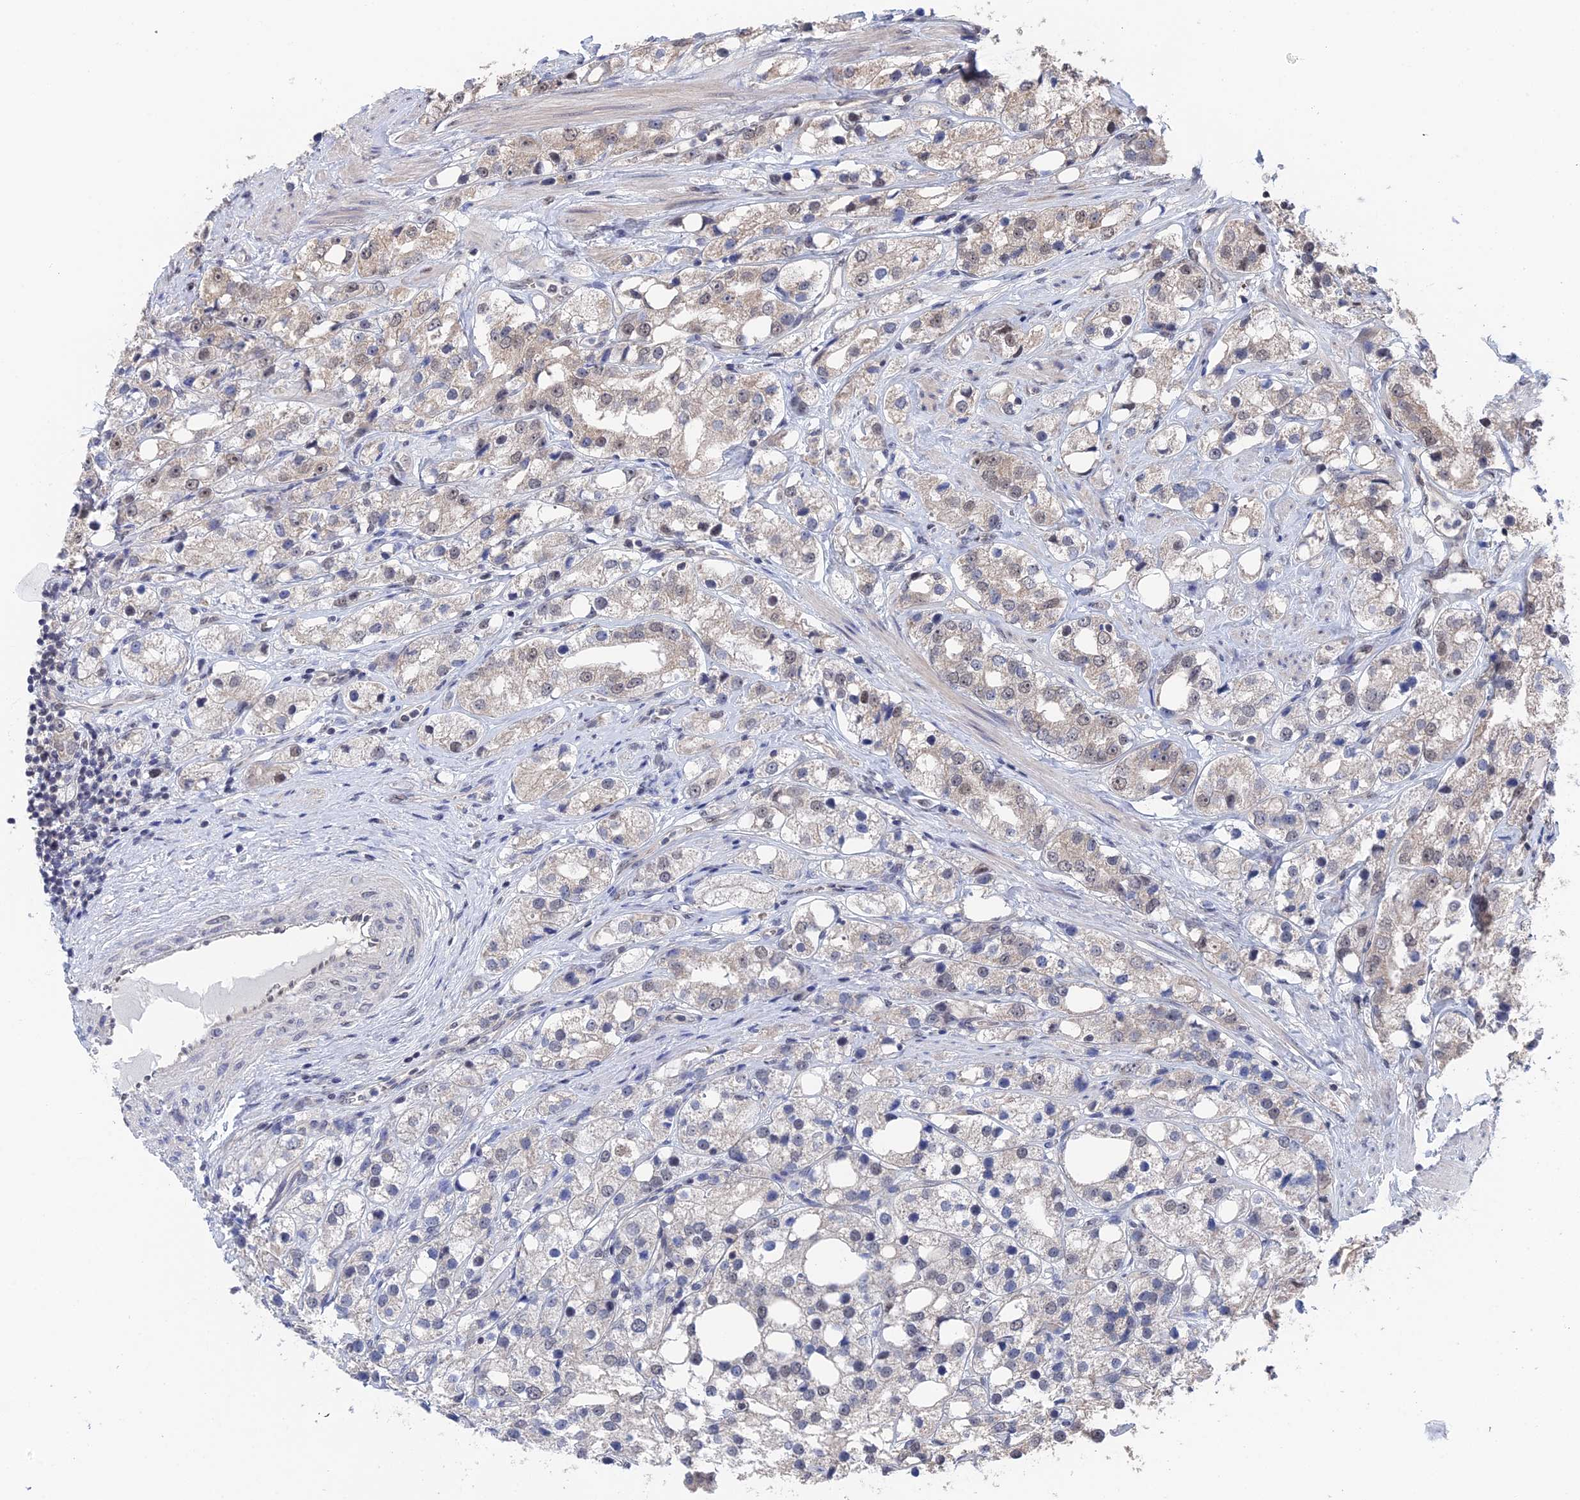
{"staining": {"intensity": "moderate", "quantity": "25%-75%", "location": "nuclear"}, "tissue": "prostate cancer", "cell_type": "Tumor cells", "image_type": "cancer", "snomed": [{"axis": "morphology", "description": "Adenocarcinoma, NOS"}, {"axis": "topography", "description": "Prostate"}], "caption": "Prostate cancer stained for a protein exhibits moderate nuclear positivity in tumor cells.", "gene": "TSSC4", "patient": {"sex": "male", "age": 79}}